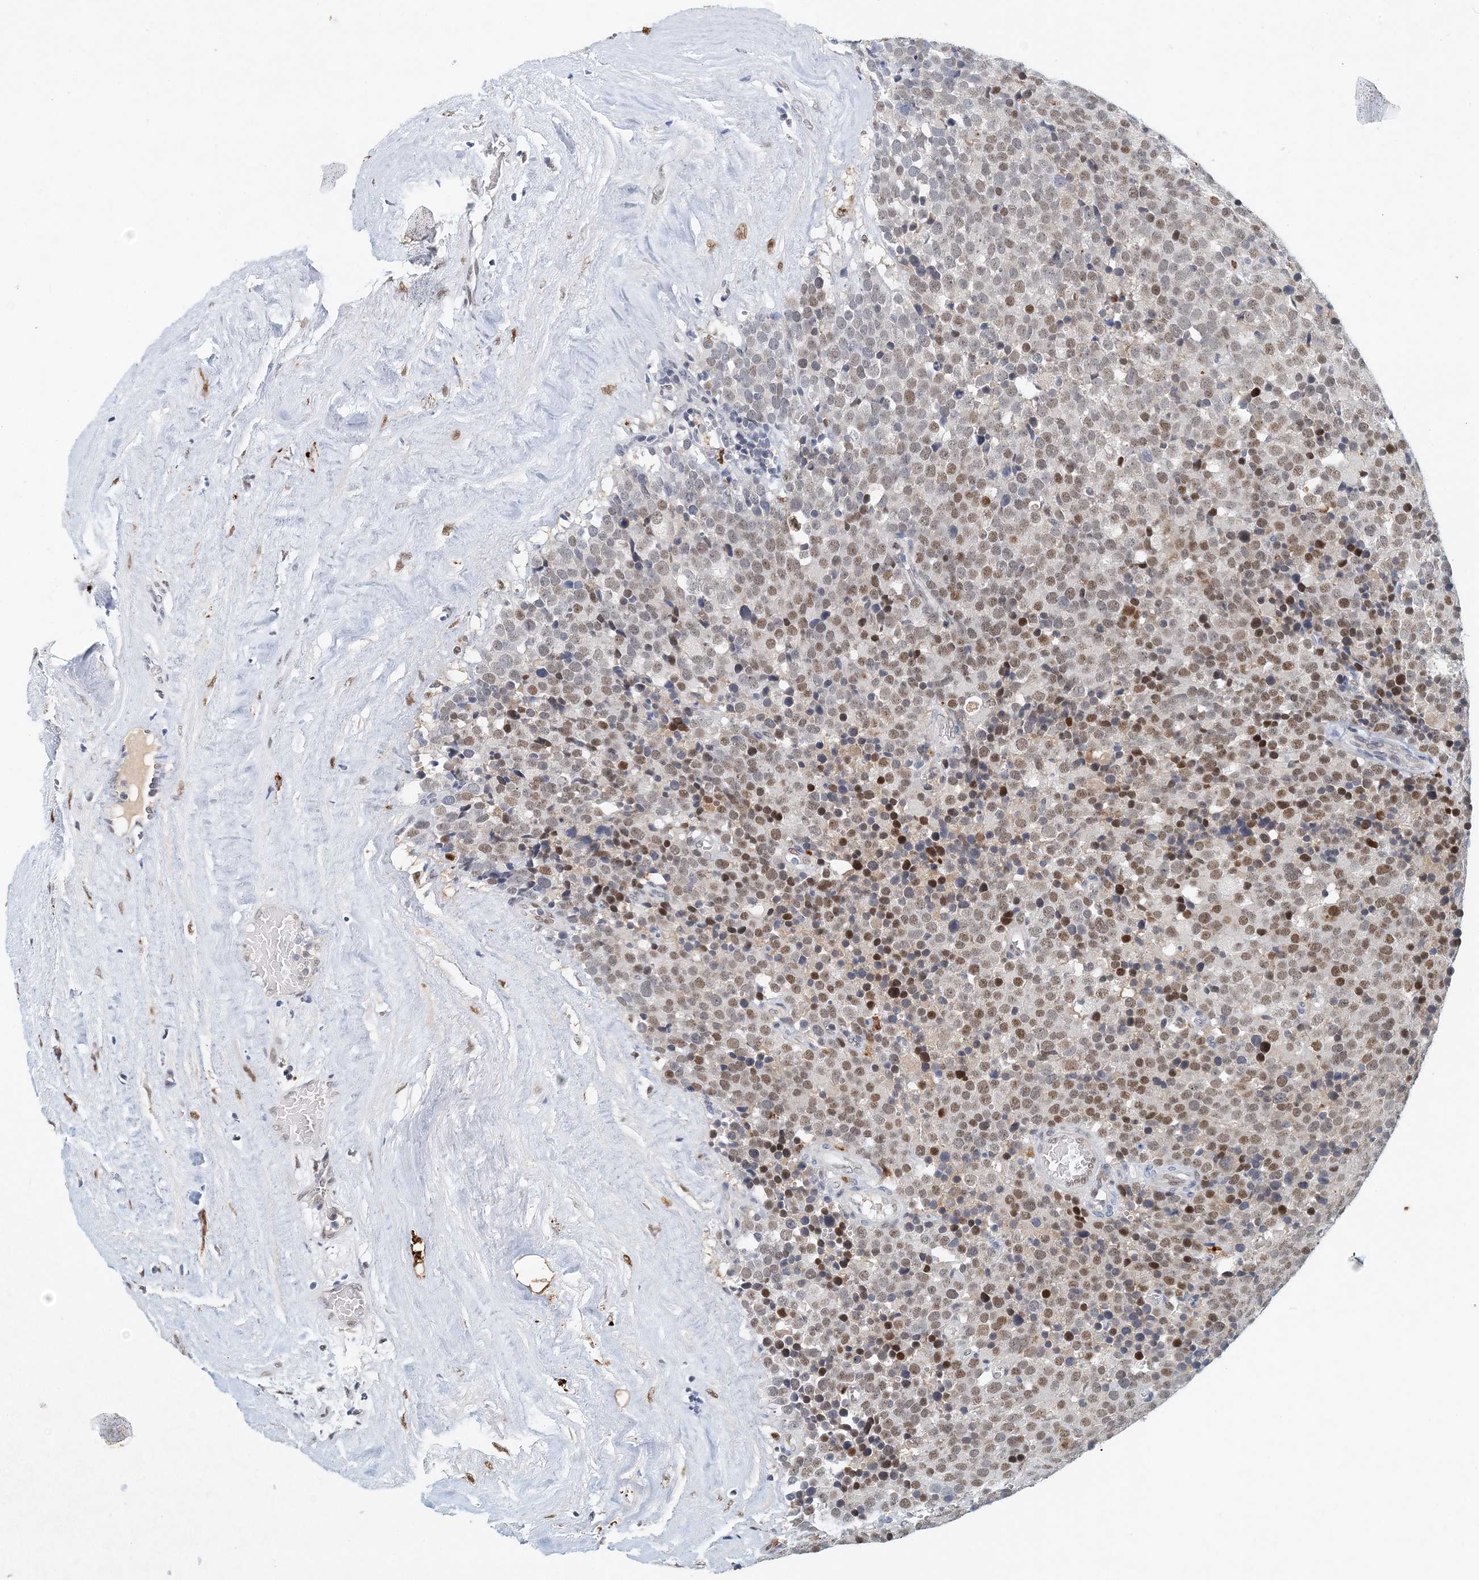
{"staining": {"intensity": "moderate", "quantity": "25%-75%", "location": "nuclear"}, "tissue": "testis cancer", "cell_type": "Tumor cells", "image_type": "cancer", "snomed": [{"axis": "morphology", "description": "Seminoma, NOS"}, {"axis": "topography", "description": "Testis"}], "caption": "Immunohistochemical staining of seminoma (testis) exhibits medium levels of moderate nuclear protein positivity in approximately 25%-75% of tumor cells.", "gene": "KPNA4", "patient": {"sex": "male", "age": 71}}